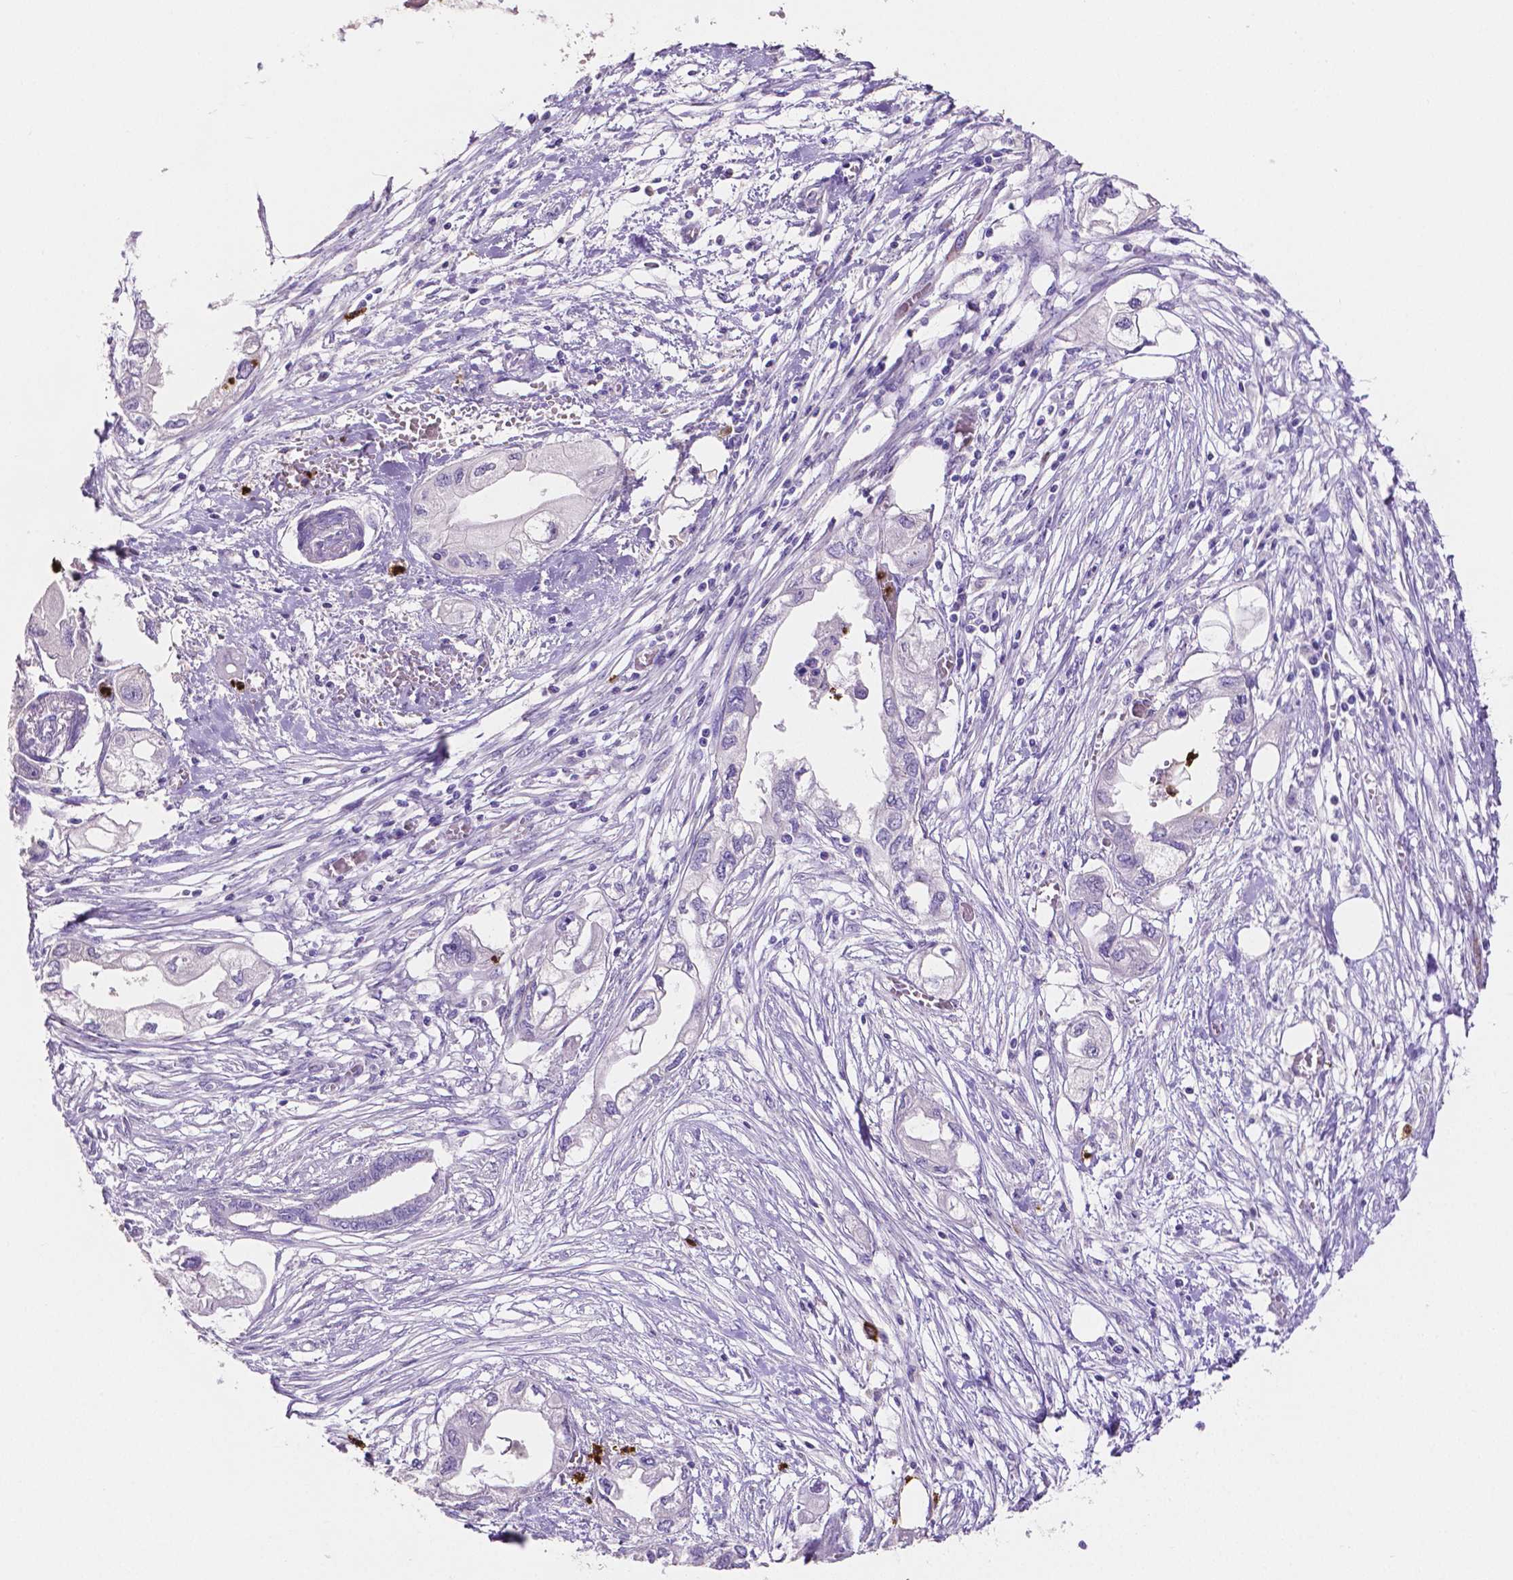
{"staining": {"intensity": "negative", "quantity": "none", "location": "none"}, "tissue": "endometrial cancer", "cell_type": "Tumor cells", "image_type": "cancer", "snomed": [{"axis": "morphology", "description": "Adenocarcinoma, NOS"}, {"axis": "morphology", "description": "Adenocarcinoma, metastatic, NOS"}, {"axis": "topography", "description": "Adipose tissue"}, {"axis": "topography", "description": "Endometrium"}], "caption": "High power microscopy micrograph of an immunohistochemistry (IHC) micrograph of endometrial cancer, revealing no significant staining in tumor cells.", "gene": "MMP9", "patient": {"sex": "female", "age": 67}}